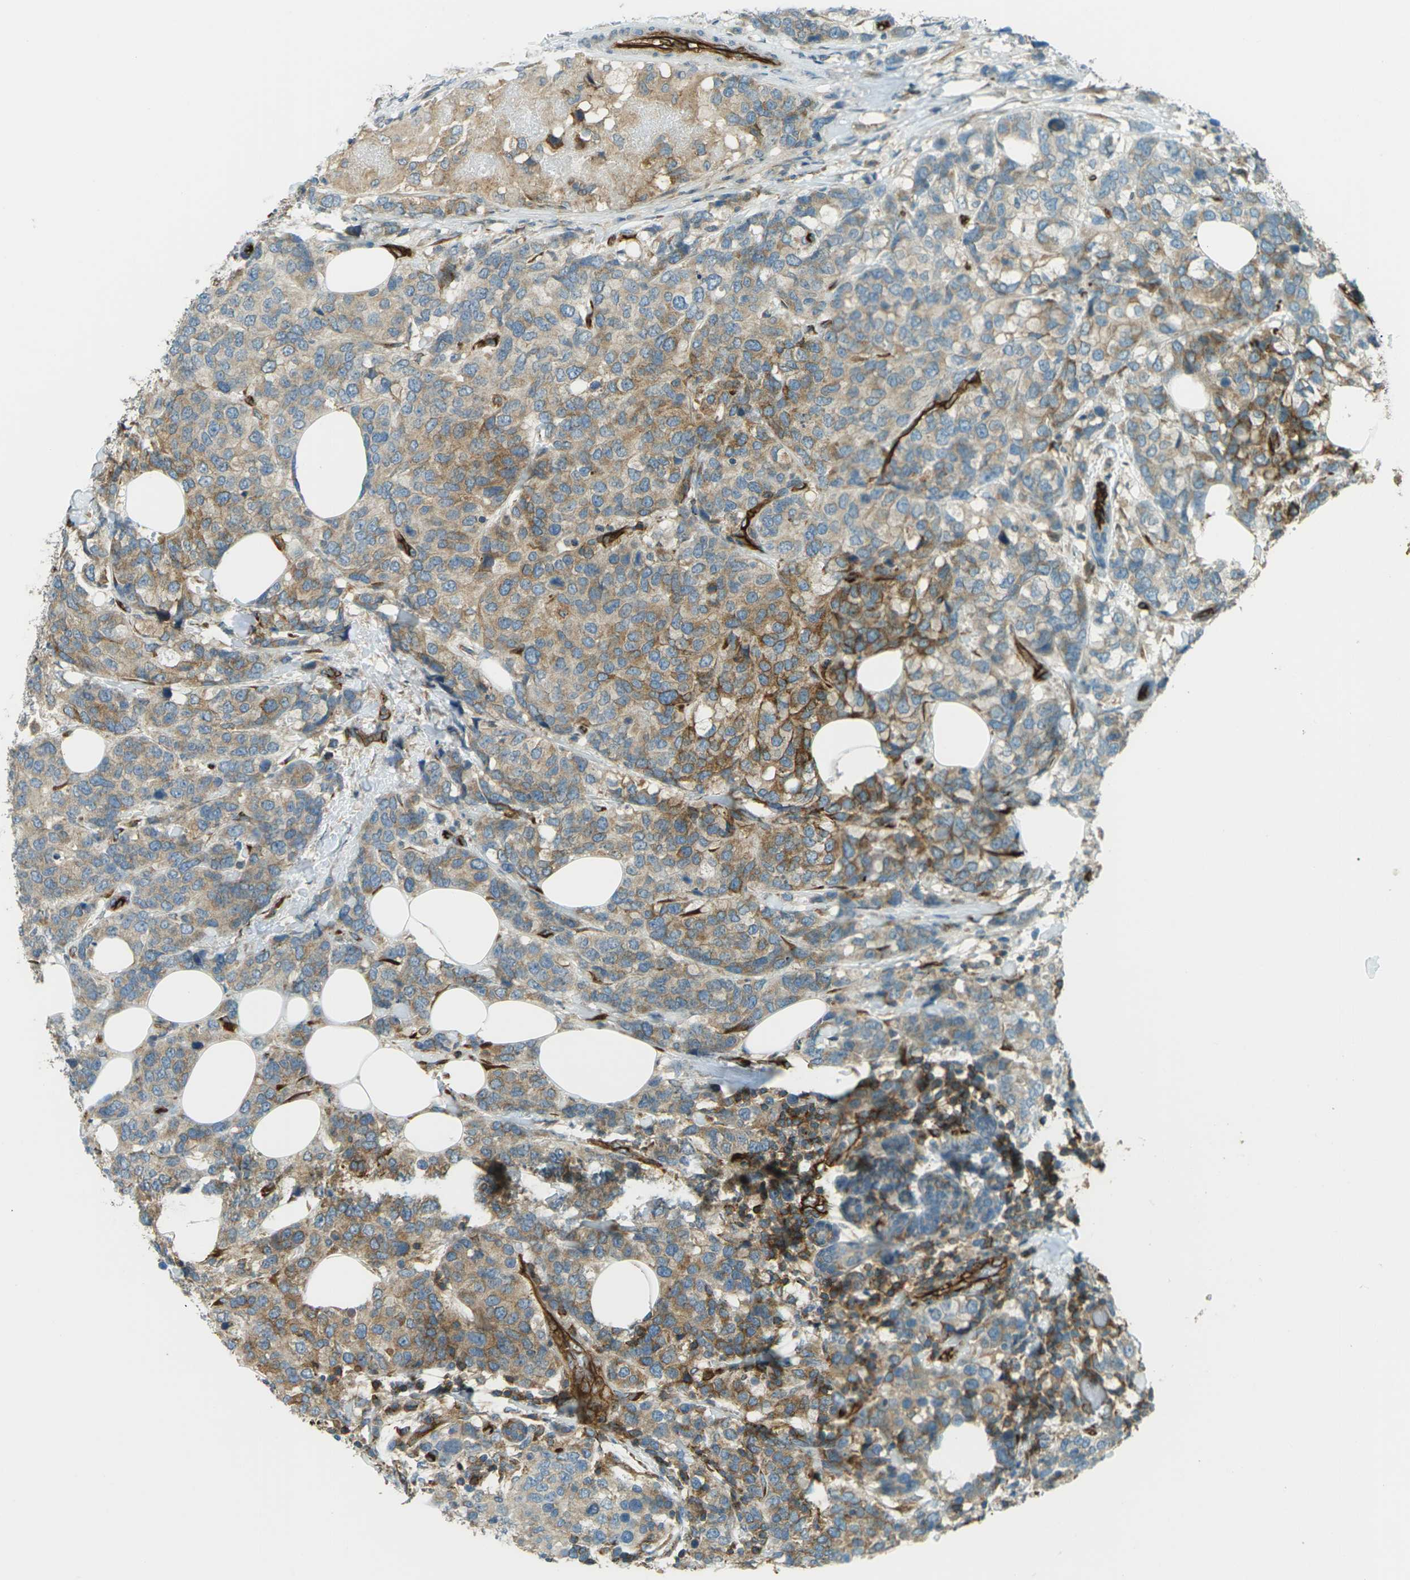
{"staining": {"intensity": "moderate", "quantity": ">75%", "location": "cytoplasmic/membranous"}, "tissue": "breast cancer", "cell_type": "Tumor cells", "image_type": "cancer", "snomed": [{"axis": "morphology", "description": "Lobular carcinoma"}, {"axis": "topography", "description": "Breast"}], "caption": "This image demonstrates breast cancer (lobular carcinoma) stained with immunohistochemistry to label a protein in brown. The cytoplasmic/membranous of tumor cells show moderate positivity for the protein. Nuclei are counter-stained blue.", "gene": "S1PR1", "patient": {"sex": "female", "age": 59}}